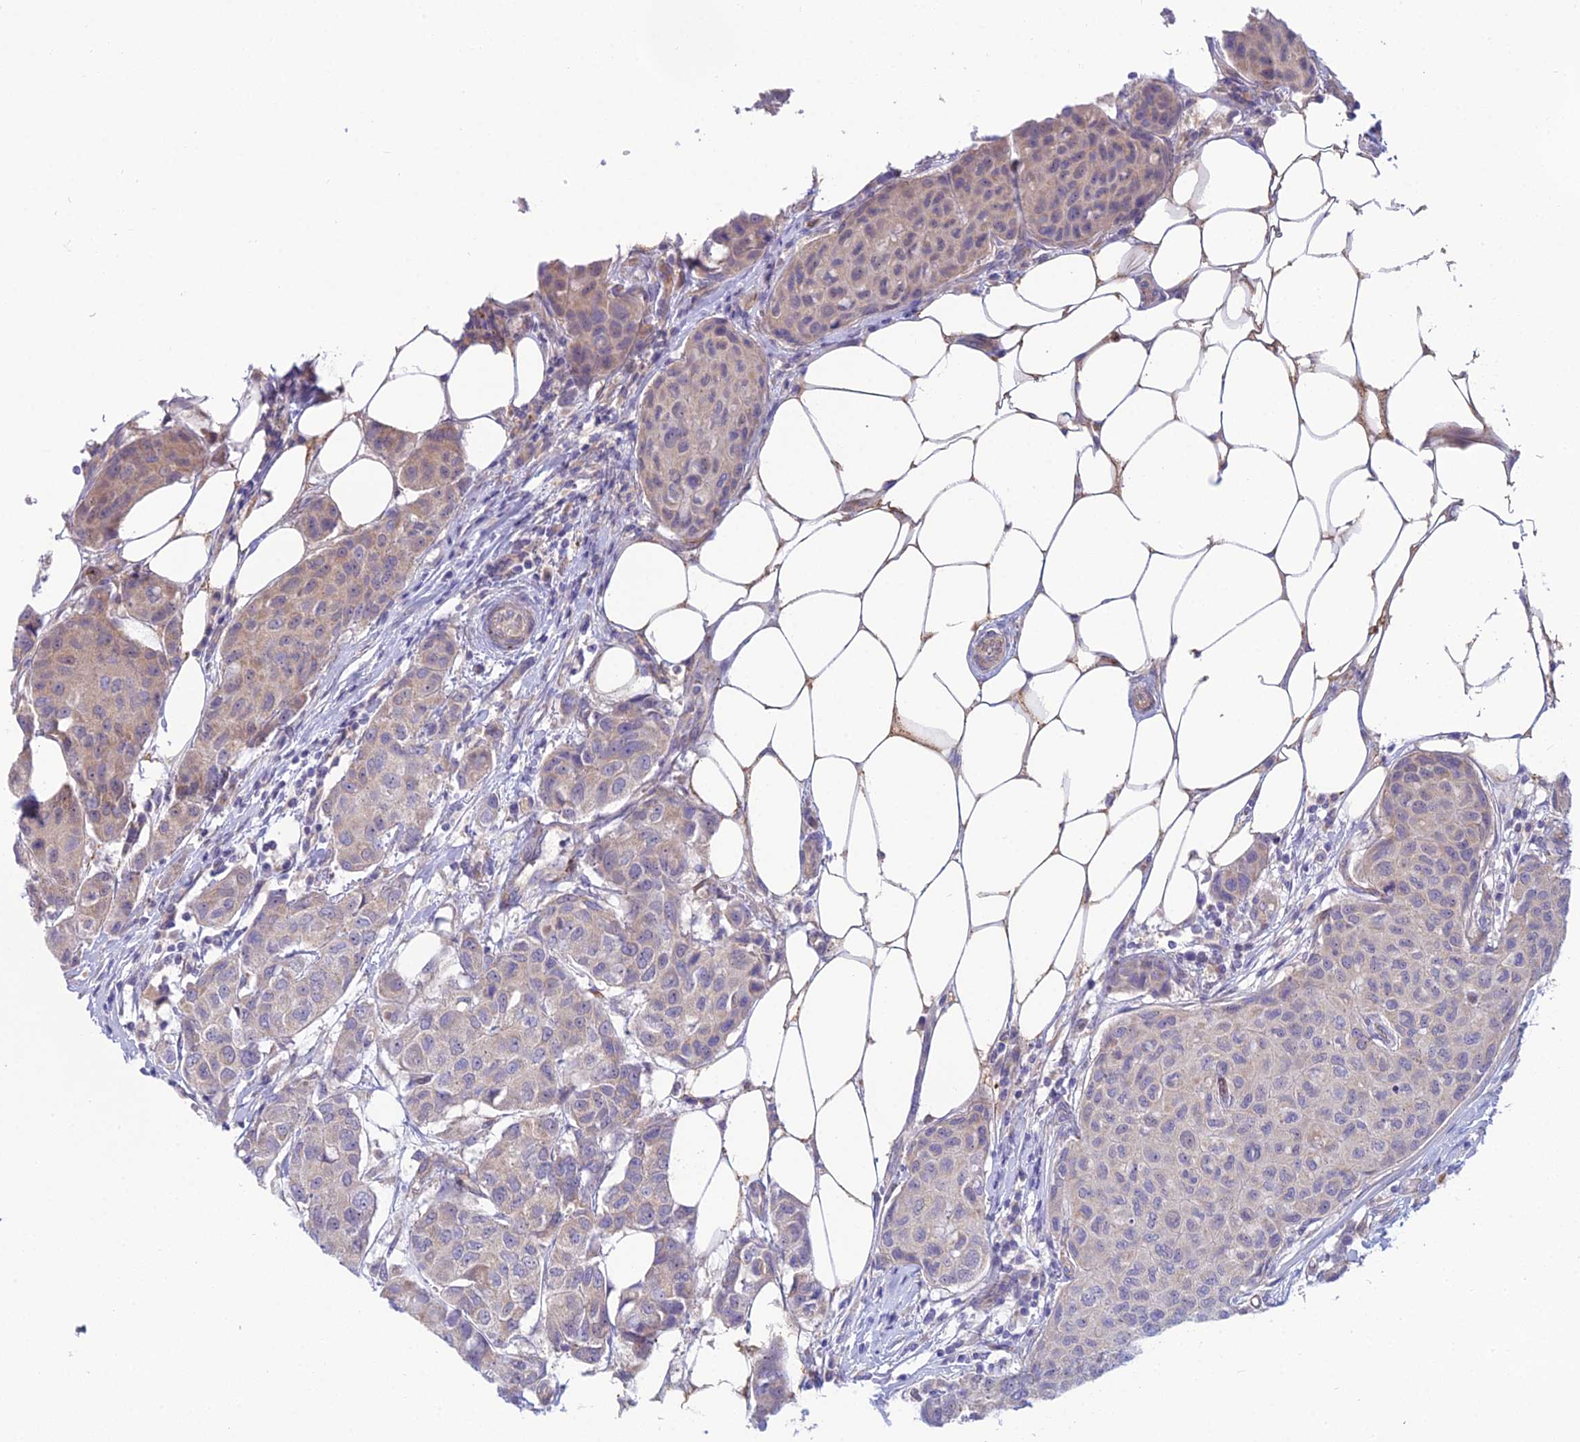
{"staining": {"intensity": "weak", "quantity": "<25%", "location": "cytoplasmic/membranous"}, "tissue": "breast cancer", "cell_type": "Tumor cells", "image_type": "cancer", "snomed": [{"axis": "morphology", "description": "Duct carcinoma"}, {"axis": "topography", "description": "Breast"}], "caption": "Immunohistochemistry micrograph of breast cancer (intraductal carcinoma) stained for a protein (brown), which shows no positivity in tumor cells. The staining was performed using DAB (3,3'-diaminobenzidine) to visualize the protein expression in brown, while the nuclei were stained in blue with hematoxylin (Magnification: 20x).", "gene": "DUS2", "patient": {"sex": "female", "age": 80}}